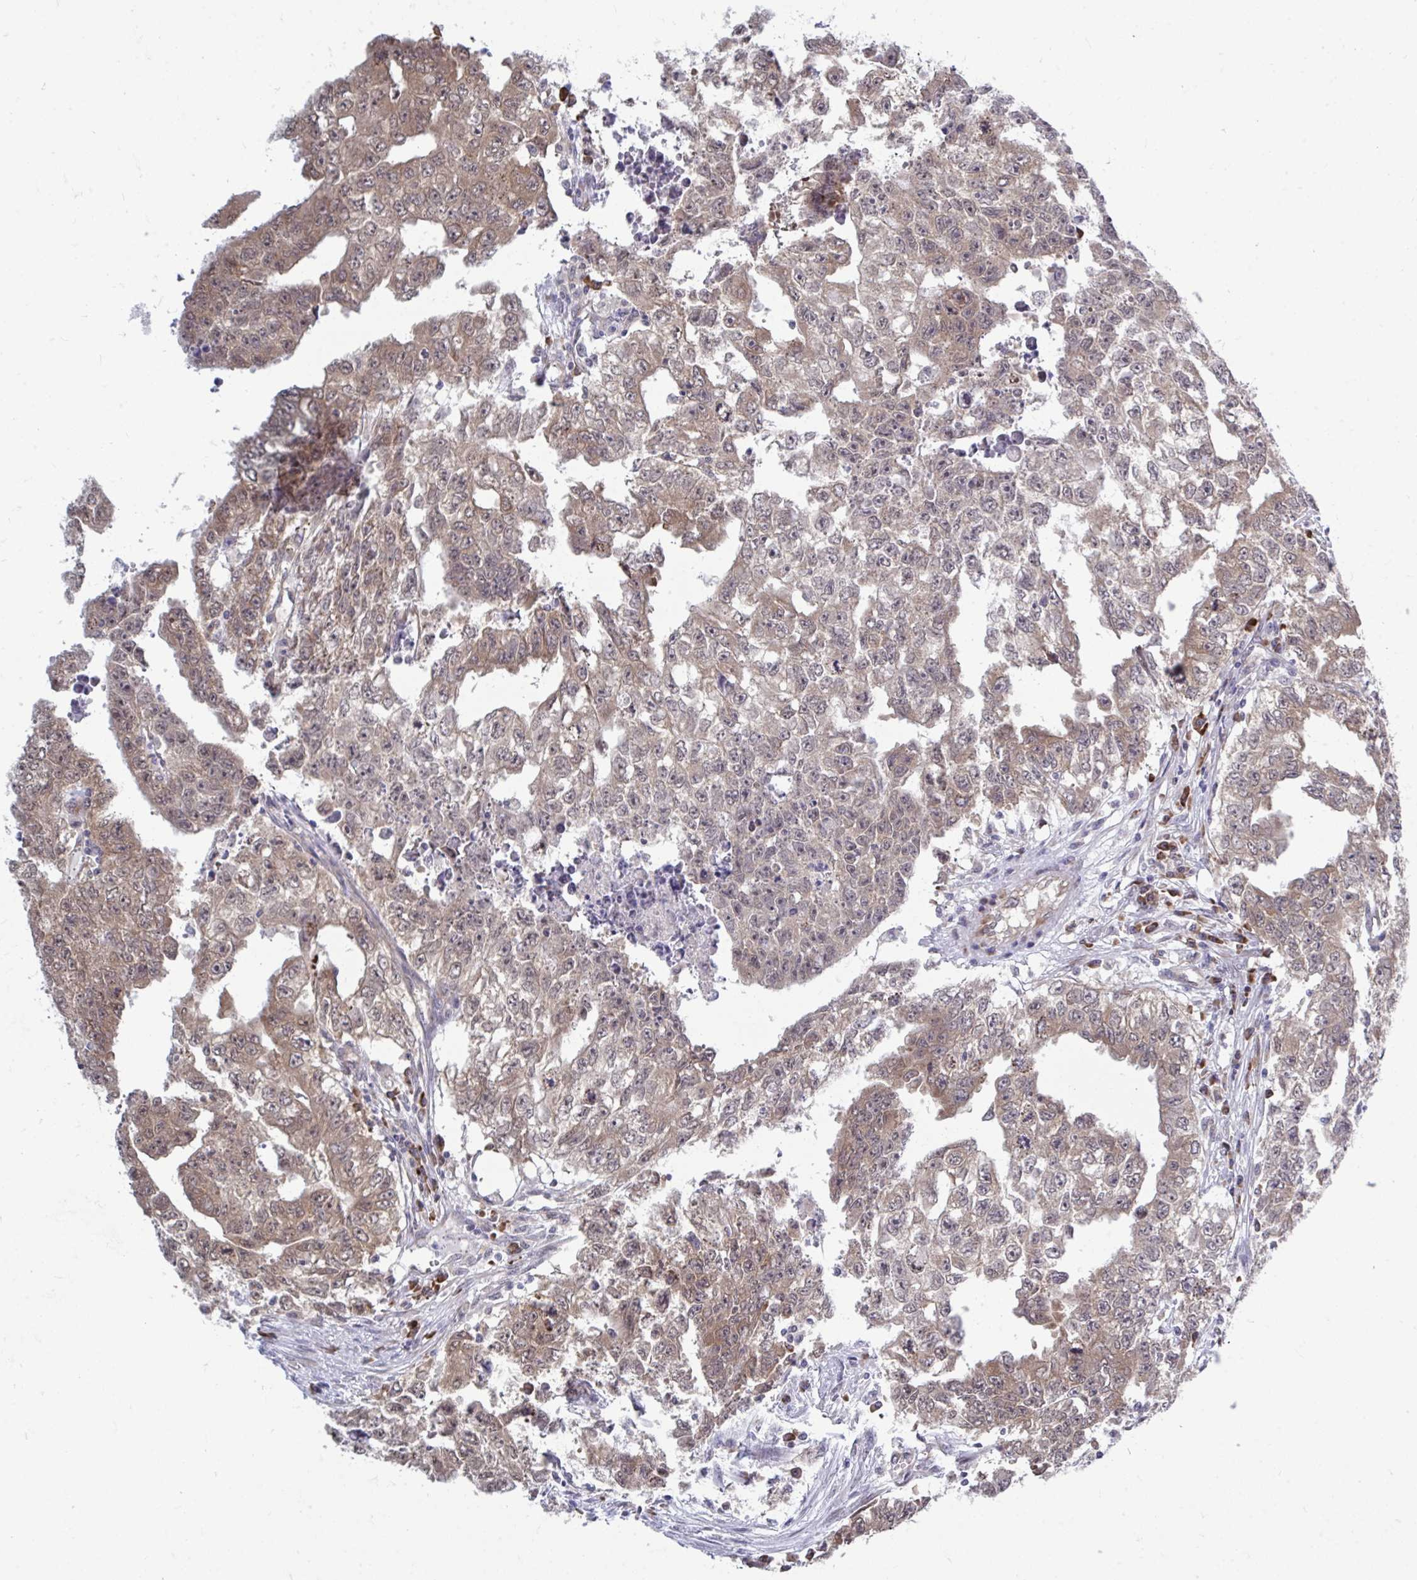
{"staining": {"intensity": "moderate", "quantity": ">75%", "location": "cytoplasmic/membranous"}, "tissue": "testis cancer", "cell_type": "Tumor cells", "image_type": "cancer", "snomed": [{"axis": "morphology", "description": "Carcinoma, Embryonal, NOS"}, {"axis": "morphology", "description": "Teratoma, malignant, NOS"}, {"axis": "topography", "description": "Testis"}], "caption": "DAB immunohistochemical staining of testis cancer (malignant teratoma) displays moderate cytoplasmic/membranous protein expression in approximately >75% of tumor cells. The staining is performed using DAB (3,3'-diaminobenzidine) brown chromogen to label protein expression. The nuclei are counter-stained blue using hematoxylin.", "gene": "SELENON", "patient": {"sex": "male", "age": 24}}